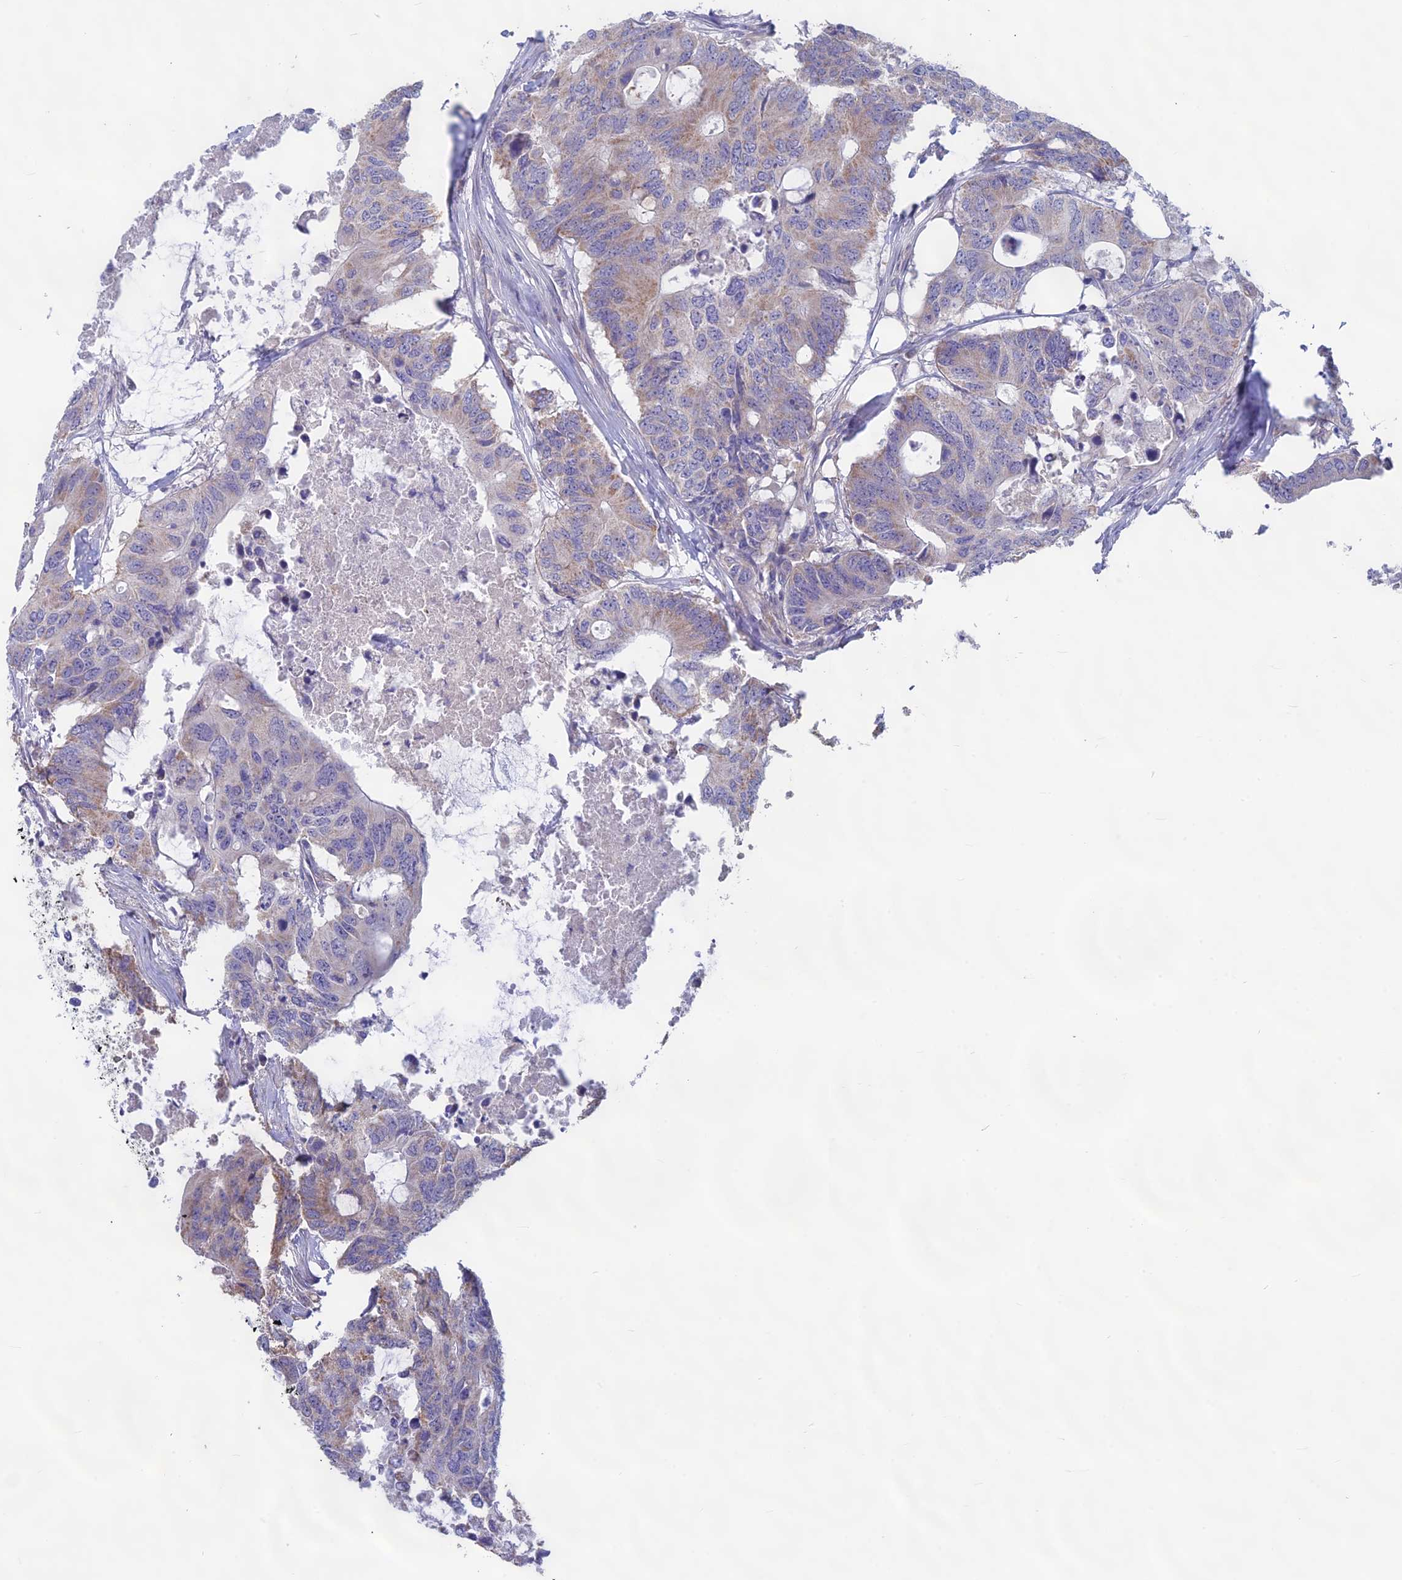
{"staining": {"intensity": "weak", "quantity": "<25%", "location": "cytoplasmic/membranous"}, "tissue": "colorectal cancer", "cell_type": "Tumor cells", "image_type": "cancer", "snomed": [{"axis": "morphology", "description": "Adenocarcinoma, NOS"}, {"axis": "topography", "description": "Colon"}], "caption": "Histopathology image shows no protein expression in tumor cells of adenocarcinoma (colorectal) tissue.", "gene": "PLAC9", "patient": {"sex": "male", "age": 71}}